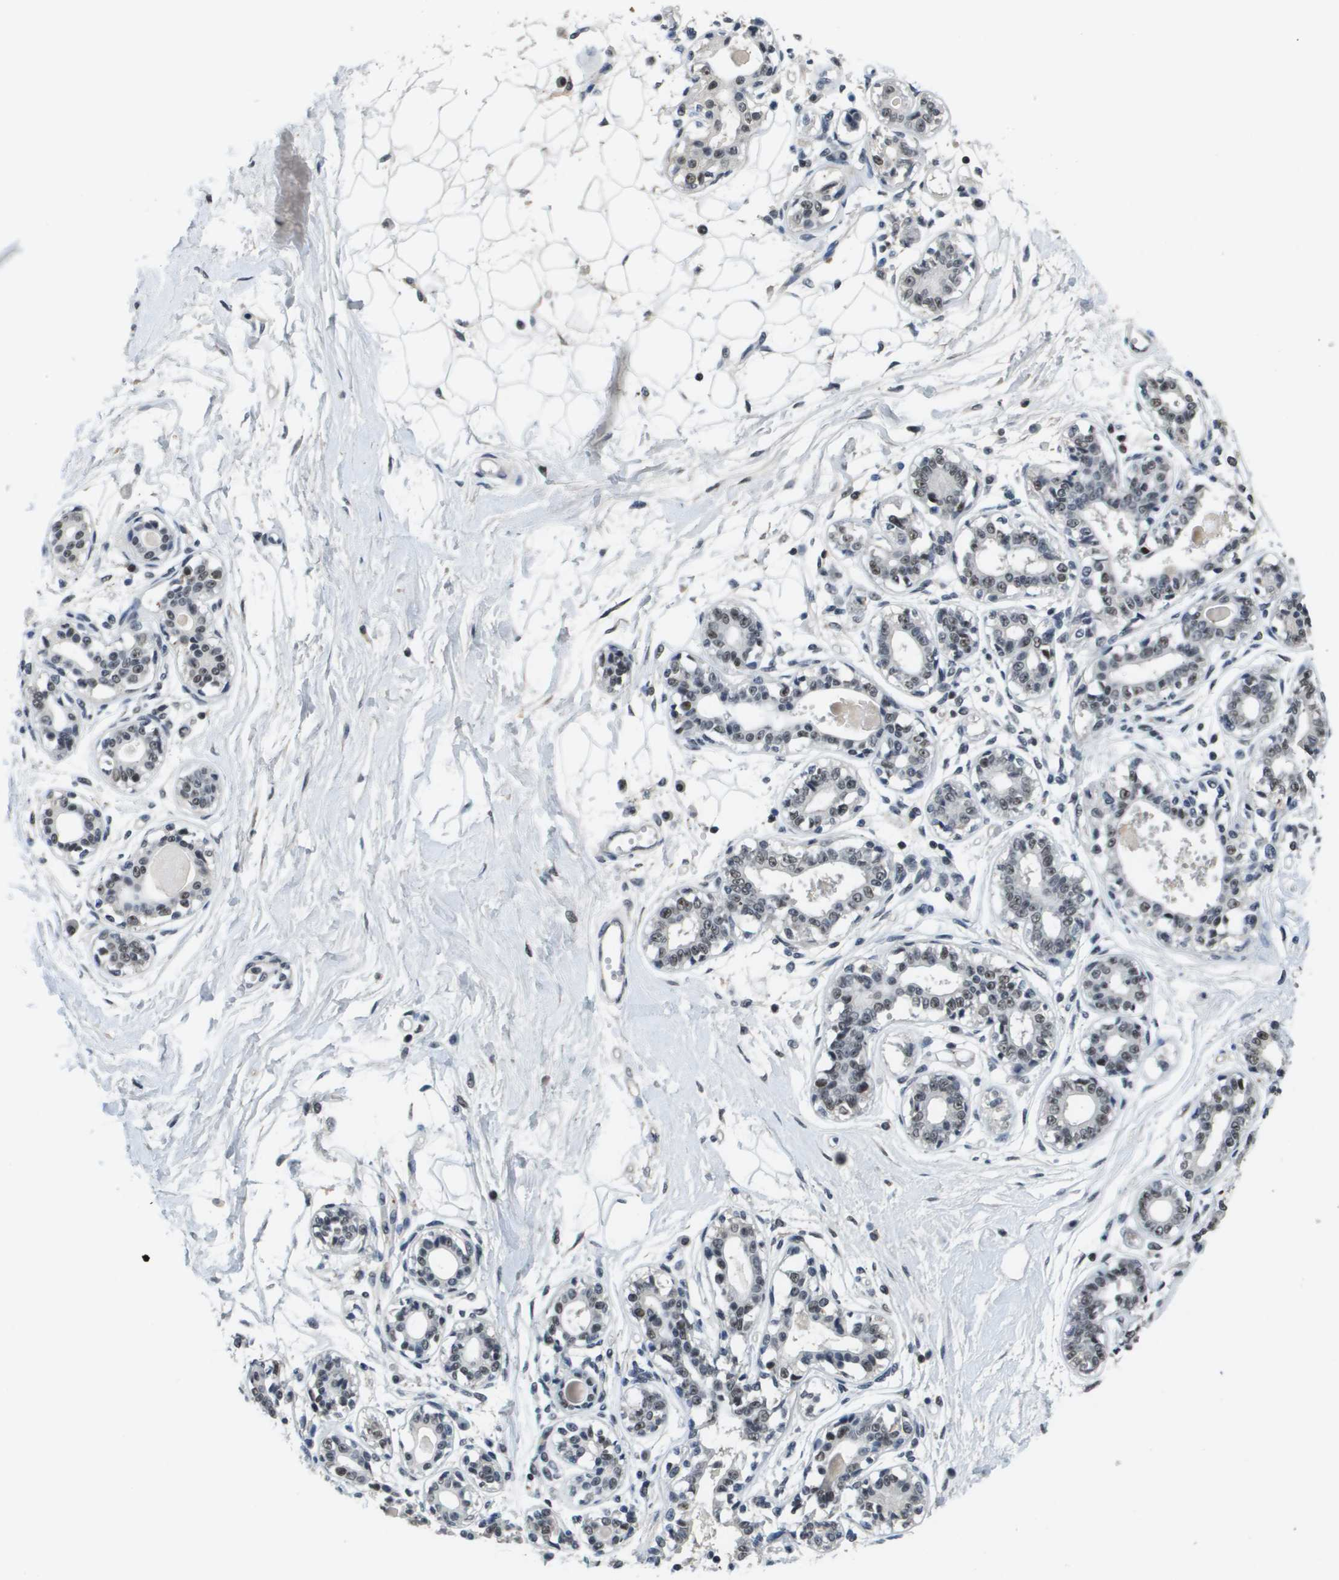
{"staining": {"intensity": "moderate", "quantity": ">75%", "location": "nuclear"}, "tissue": "breast", "cell_type": "Adipocytes", "image_type": "normal", "snomed": [{"axis": "morphology", "description": "Normal tissue, NOS"}, {"axis": "topography", "description": "Breast"}], "caption": "IHC image of normal breast: breast stained using immunohistochemistry displays medium levels of moderate protein expression localized specifically in the nuclear of adipocytes, appearing as a nuclear brown color.", "gene": "EP400", "patient": {"sex": "female", "age": 45}}